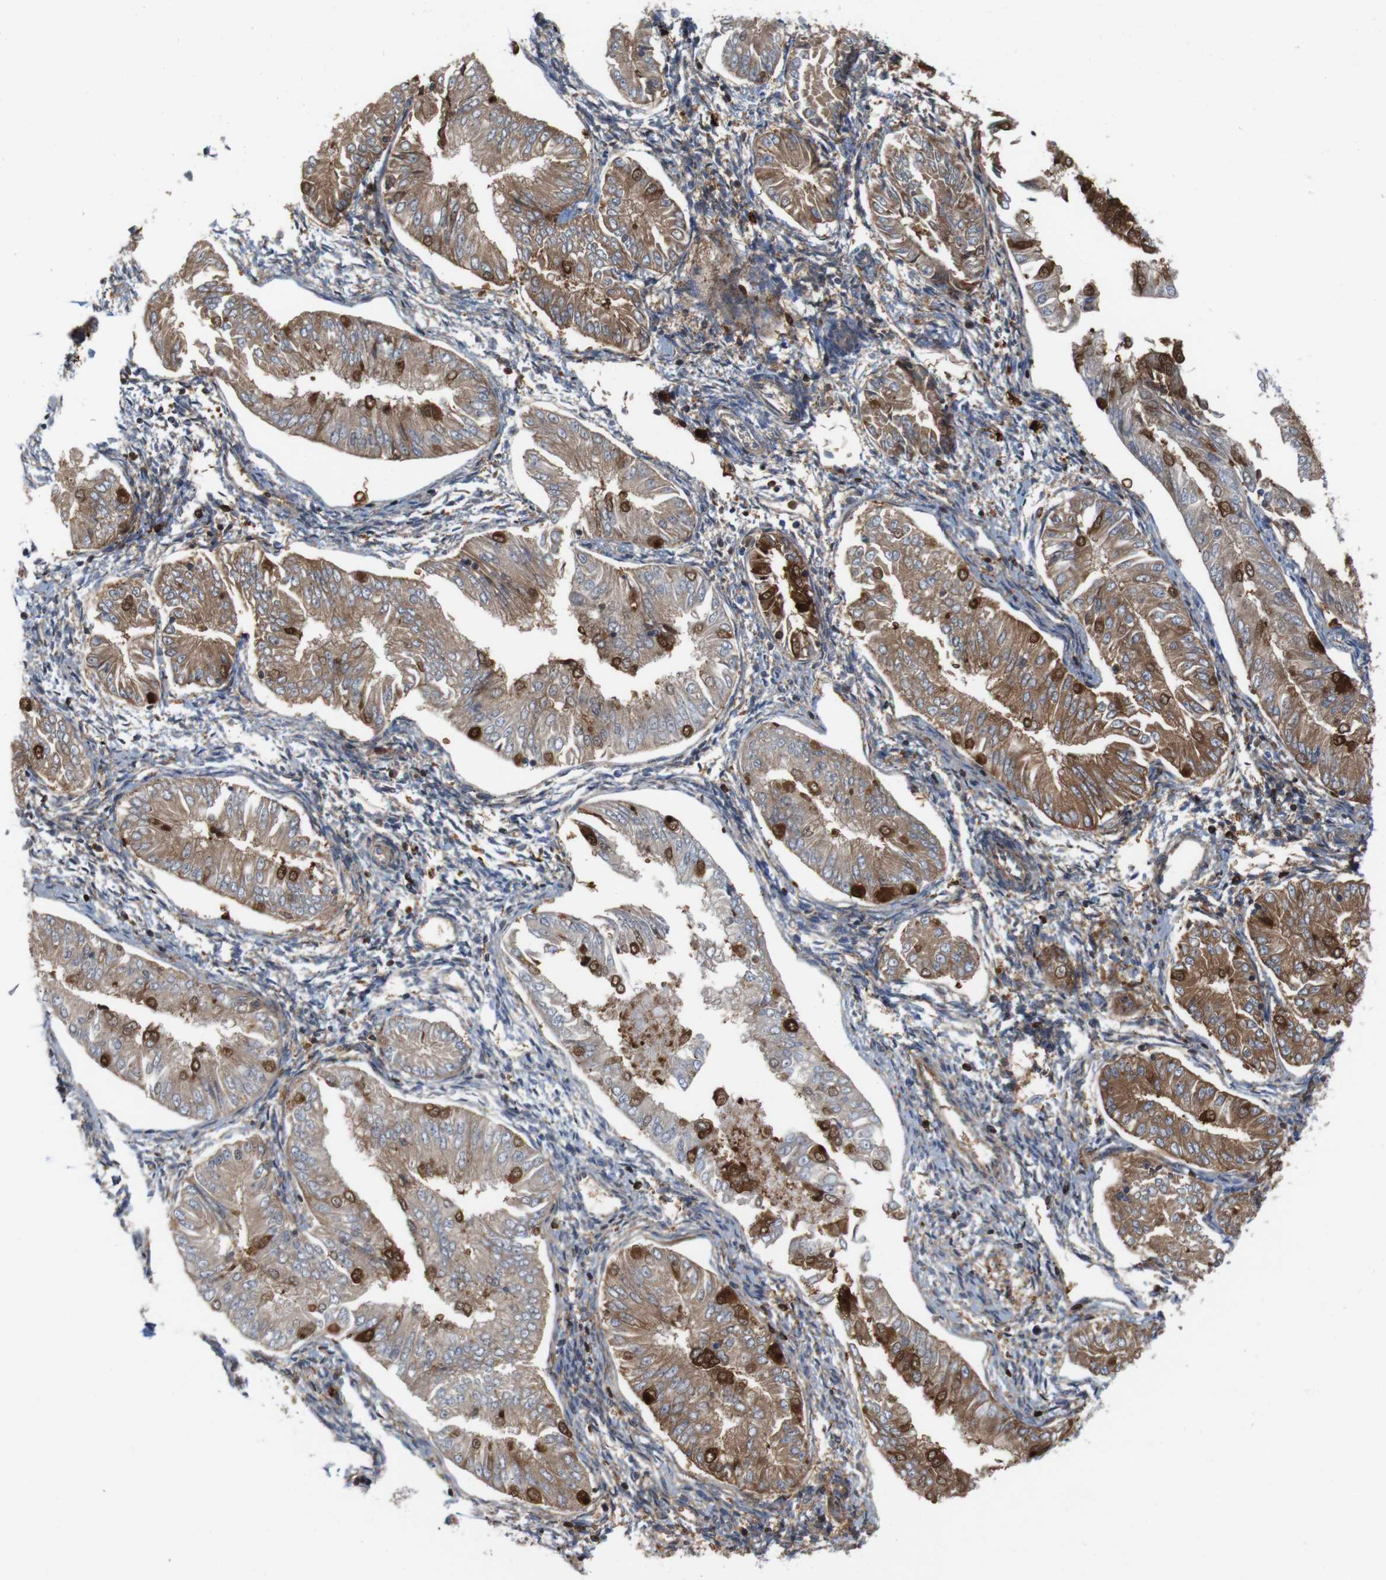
{"staining": {"intensity": "moderate", "quantity": ">75%", "location": "cytoplasmic/membranous,nuclear"}, "tissue": "endometrial cancer", "cell_type": "Tumor cells", "image_type": "cancer", "snomed": [{"axis": "morphology", "description": "Adenocarcinoma, NOS"}, {"axis": "topography", "description": "Endometrium"}], "caption": "This is an image of immunohistochemistry staining of adenocarcinoma (endometrial), which shows moderate positivity in the cytoplasmic/membranous and nuclear of tumor cells.", "gene": "ANXA1", "patient": {"sex": "female", "age": 53}}